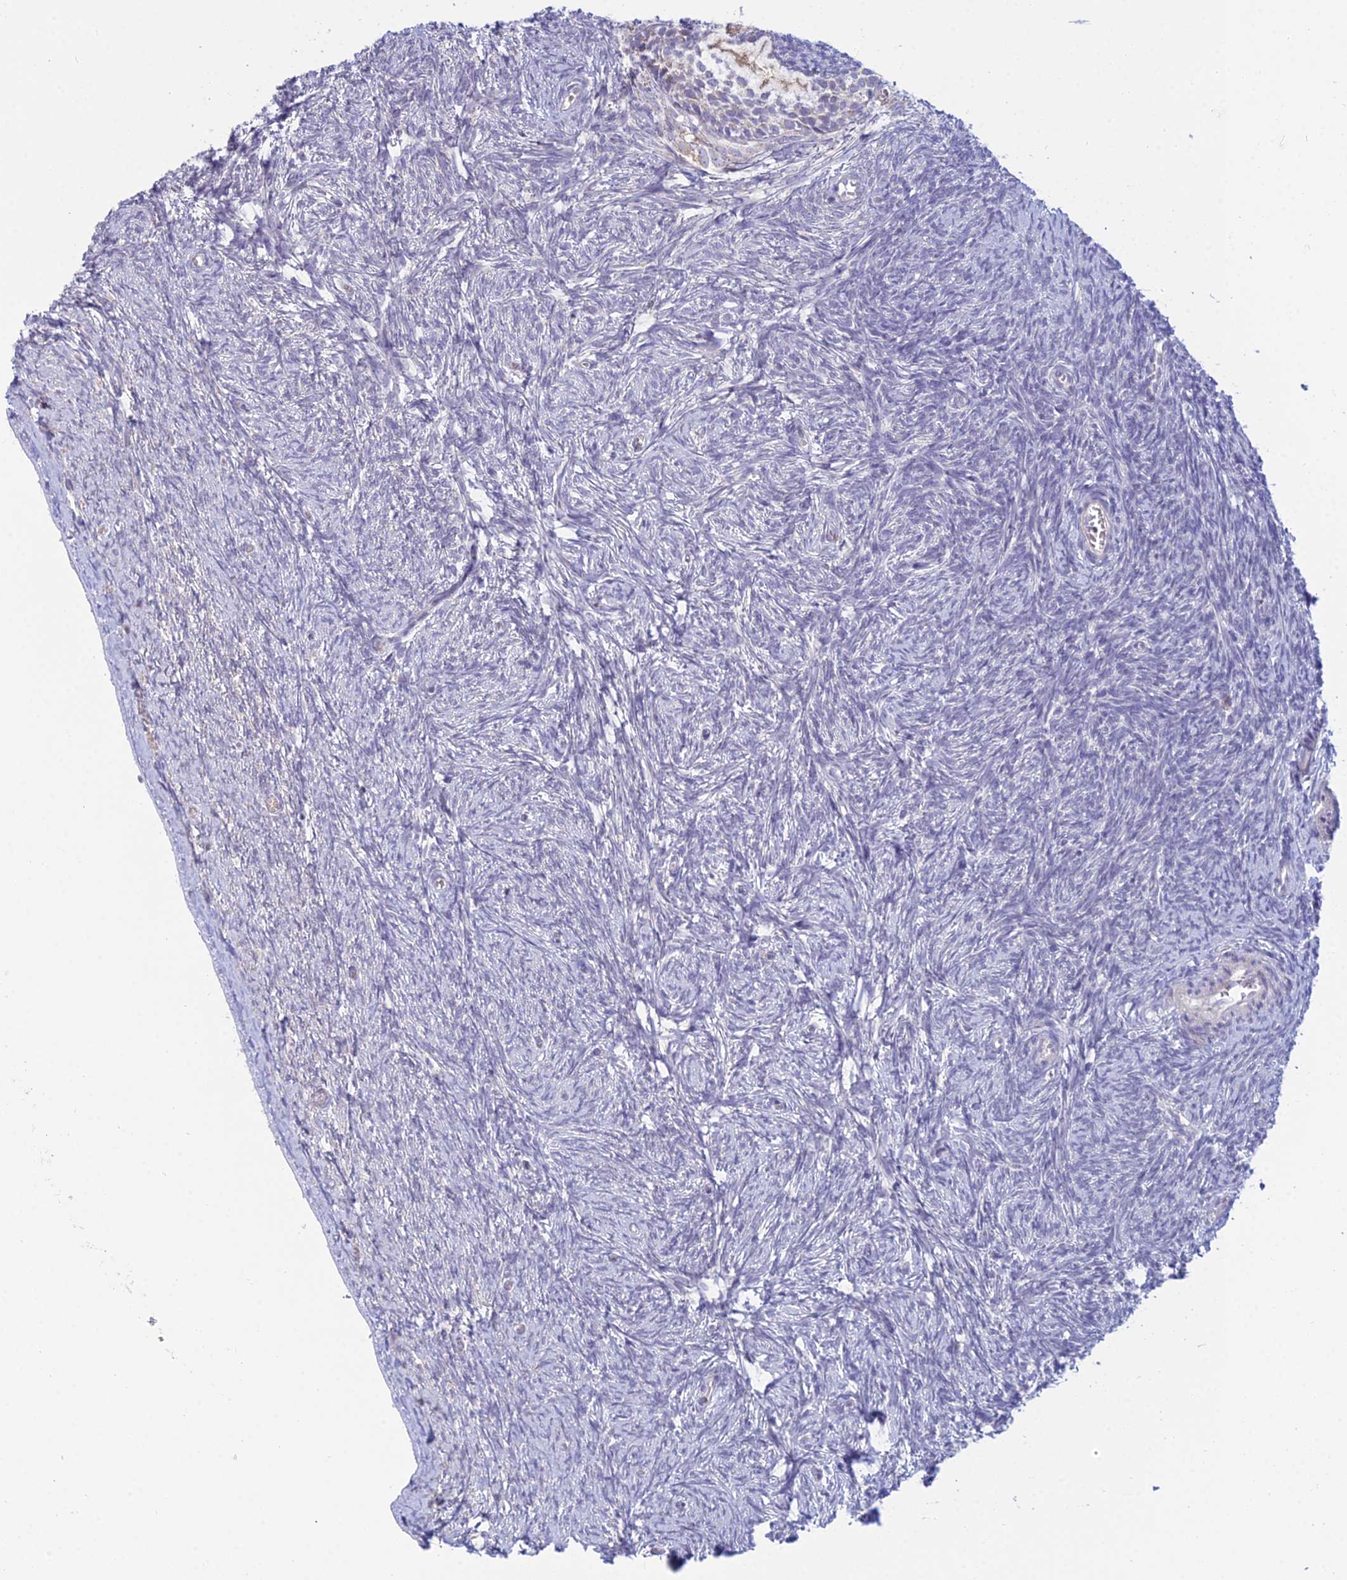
{"staining": {"intensity": "negative", "quantity": "none", "location": "none"}, "tissue": "ovary", "cell_type": "Ovarian stroma cells", "image_type": "normal", "snomed": [{"axis": "morphology", "description": "Normal tissue, NOS"}, {"axis": "topography", "description": "Ovary"}], "caption": "Ovary was stained to show a protein in brown. There is no significant expression in ovarian stroma cells. (DAB (3,3'-diaminobenzidine) immunohistochemistry (IHC), high magnification).", "gene": "CFAP206", "patient": {"sex": "female", "age": 44}}